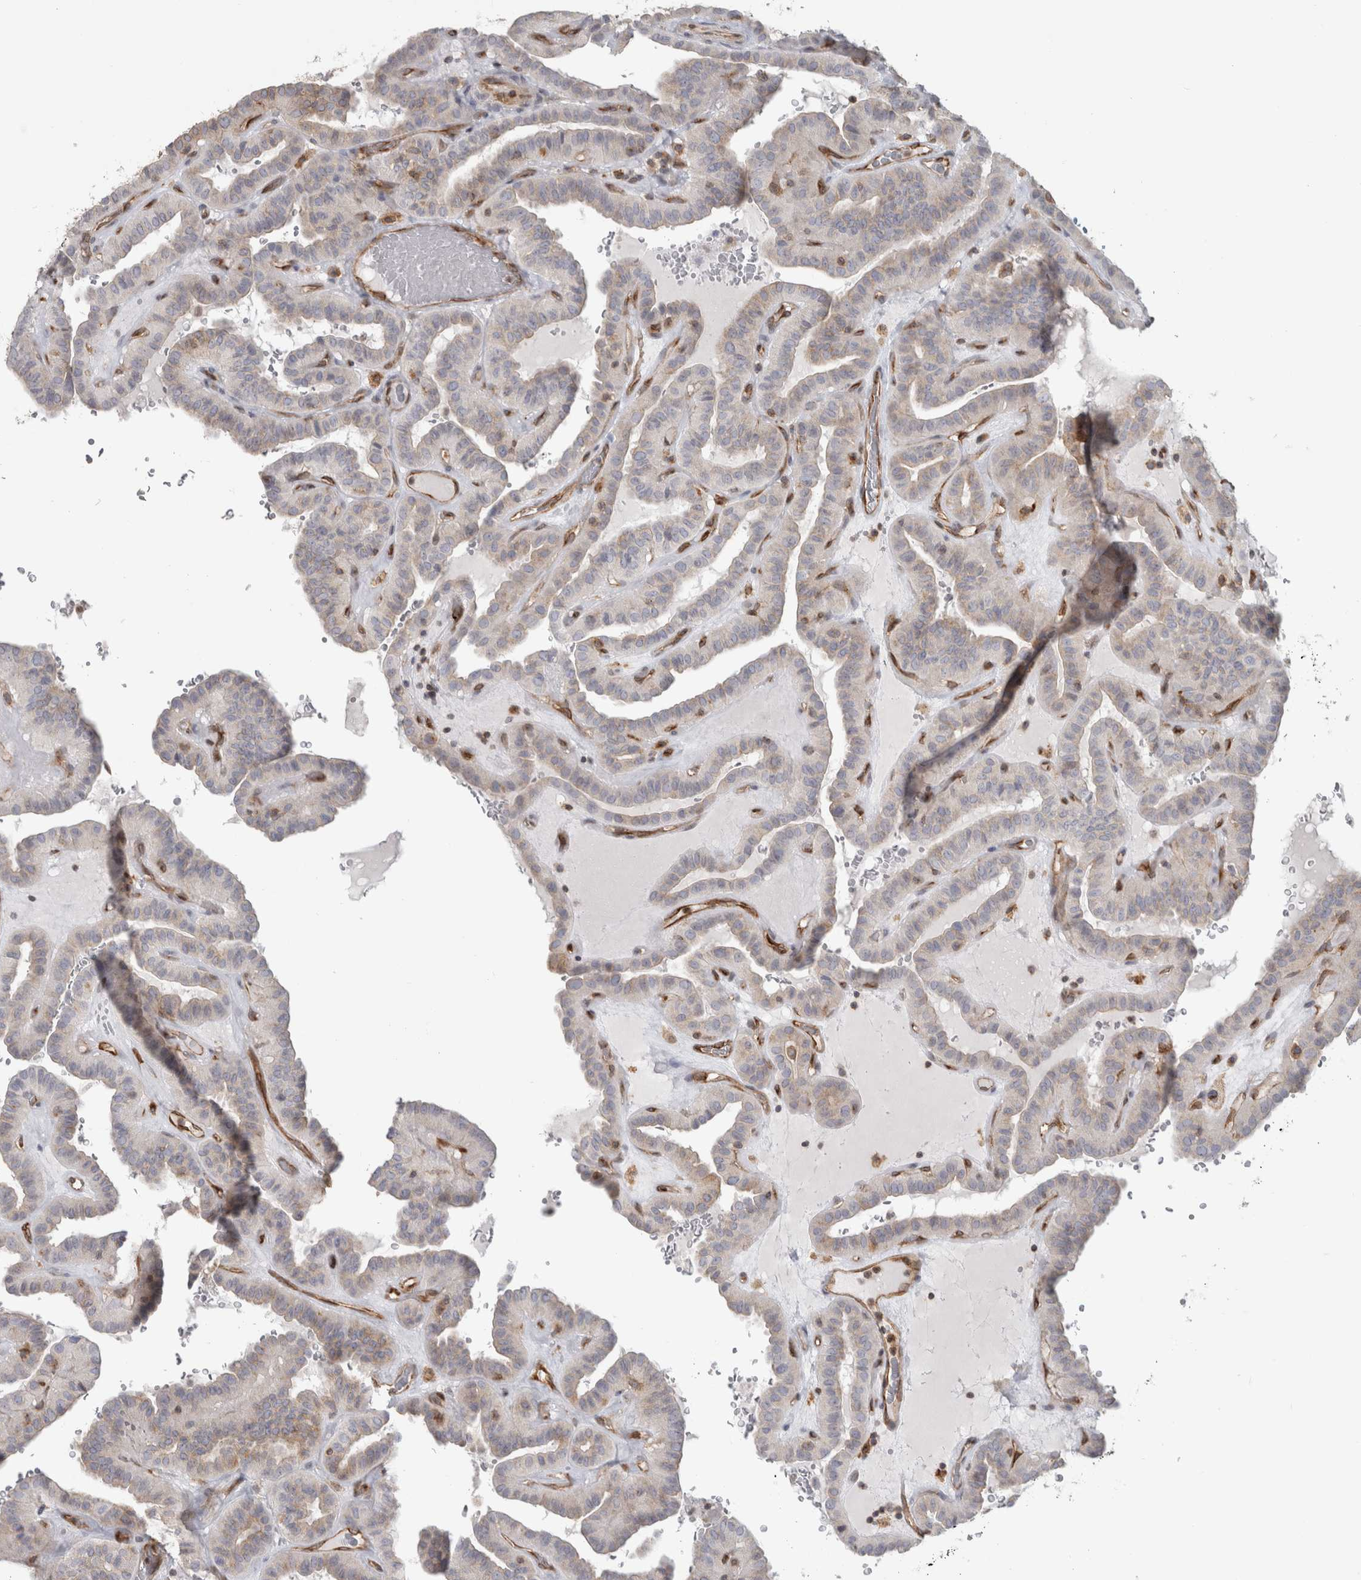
{"staining": {"intensity": "weak", "quantity": "<25%", "location": "cytoplasmic/membranous"}, "tissue": "thyroid cancer", "cell_type": "Tumor cells", "image_type": "cancer", "snomed": [{"axis": "morphology", "description": "Papillary adenocarcinoma, NOS"}, {"axis": "topography", "description": "Thyroid gland"}], "caption": "Immunohistochemistry (IHC) image of neoplastic tissue: human thyroid cancer (papillary adenocarcinoma) stained with DAB (3,3'-diaminobenzidine) shows no significant protein expression in tumor cells. (Stains: DAB (3,3'-diaminobenzidine) immunohistochemistry (IHC) with hematoxylin counter stain, Microscopy: brightfield microscopy at high magnification).", "gene": "HLA-E", "patient": {"sex": "male", "age": 77}}